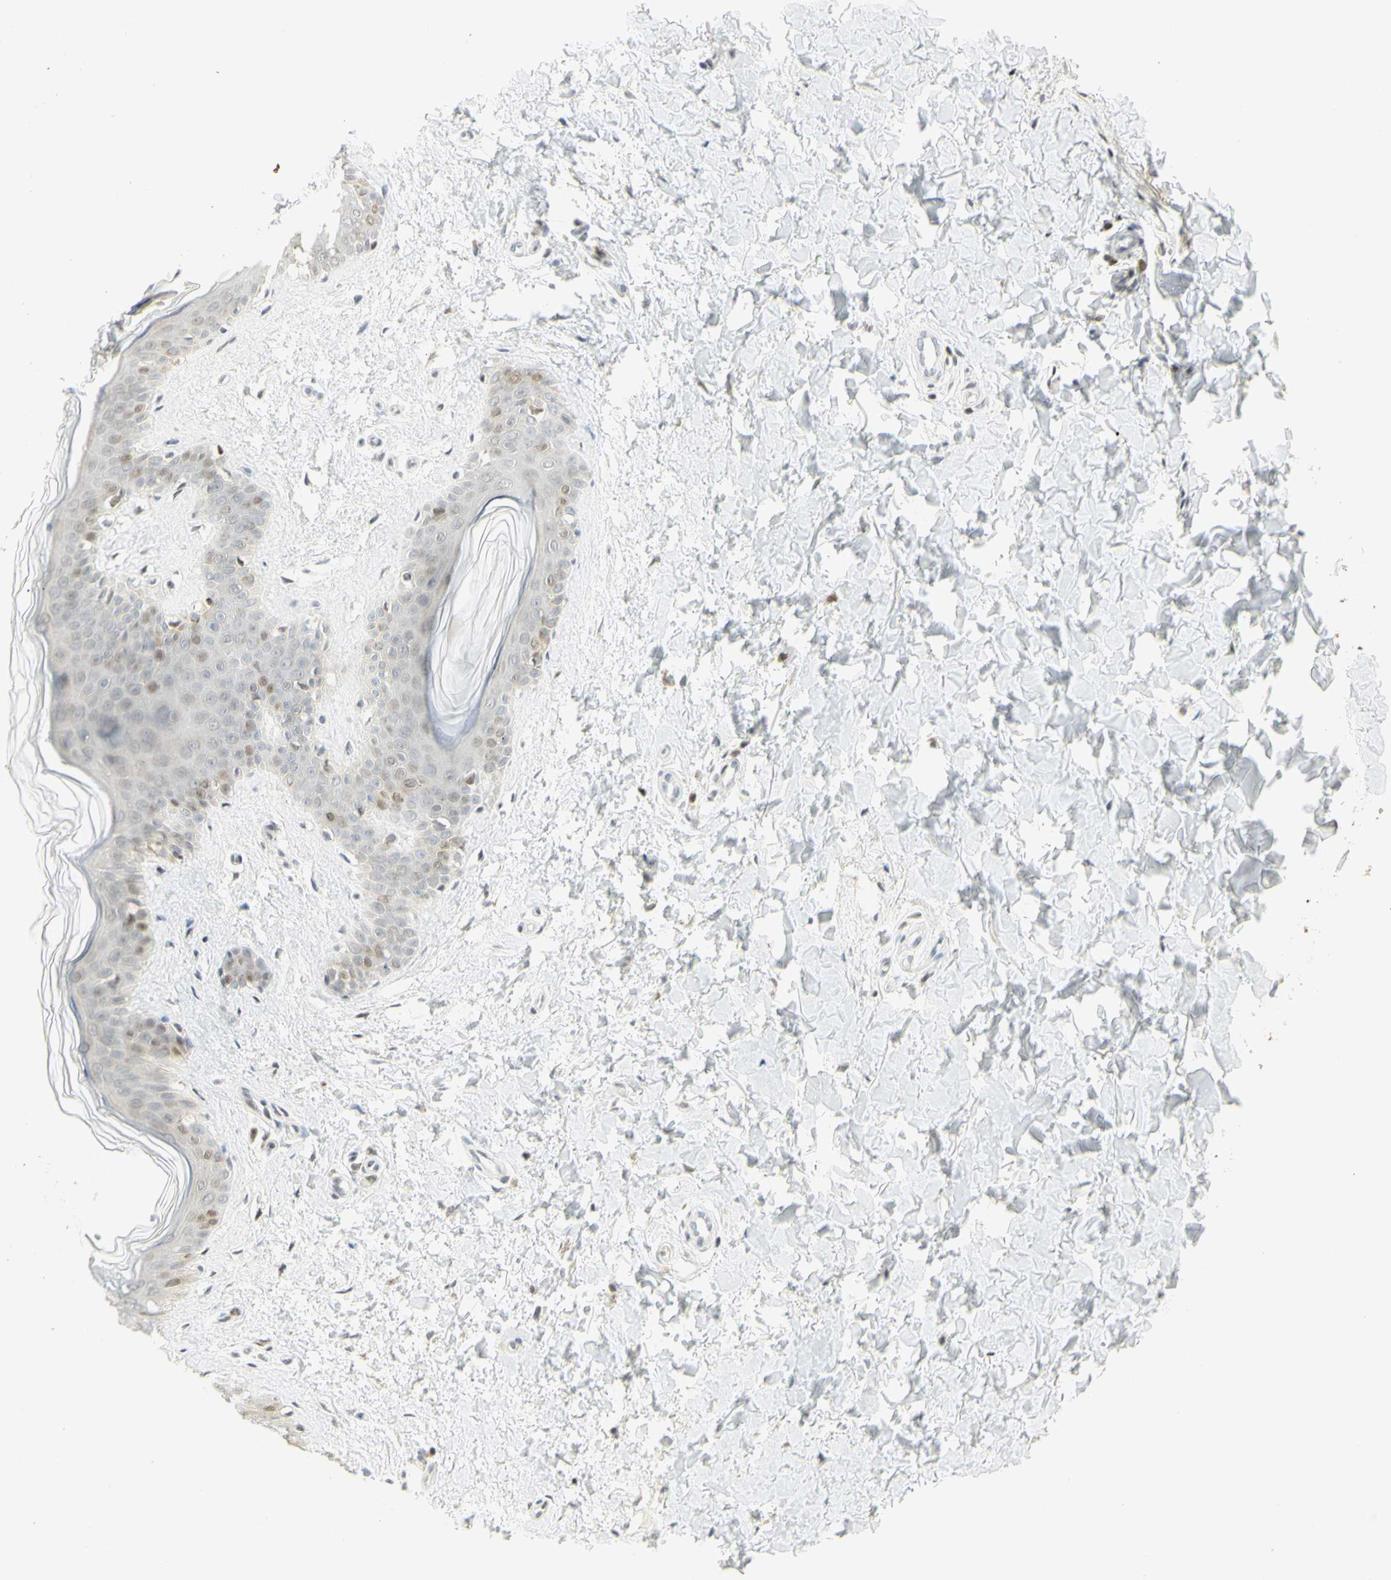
{"staining": {"intensity": "negative", "quantity": "none", "location": "none"}, "tissue": "skin", "cell_type": "Fibroblasts", "image_type": "normal", "snomed": [{"axis": "morphology", "description": "Normal tissue, NOS"}, {"axis": "topography", "description": "Skin"}], "caption": "Fibroblasts are negative for protein expression in normal human skin. The staining is performed using DAB brown chromogen with nuclei counter-stained in using hematoxylin.", "gene": "KIF11", "patient": {"sex": "female", "age": 41}}